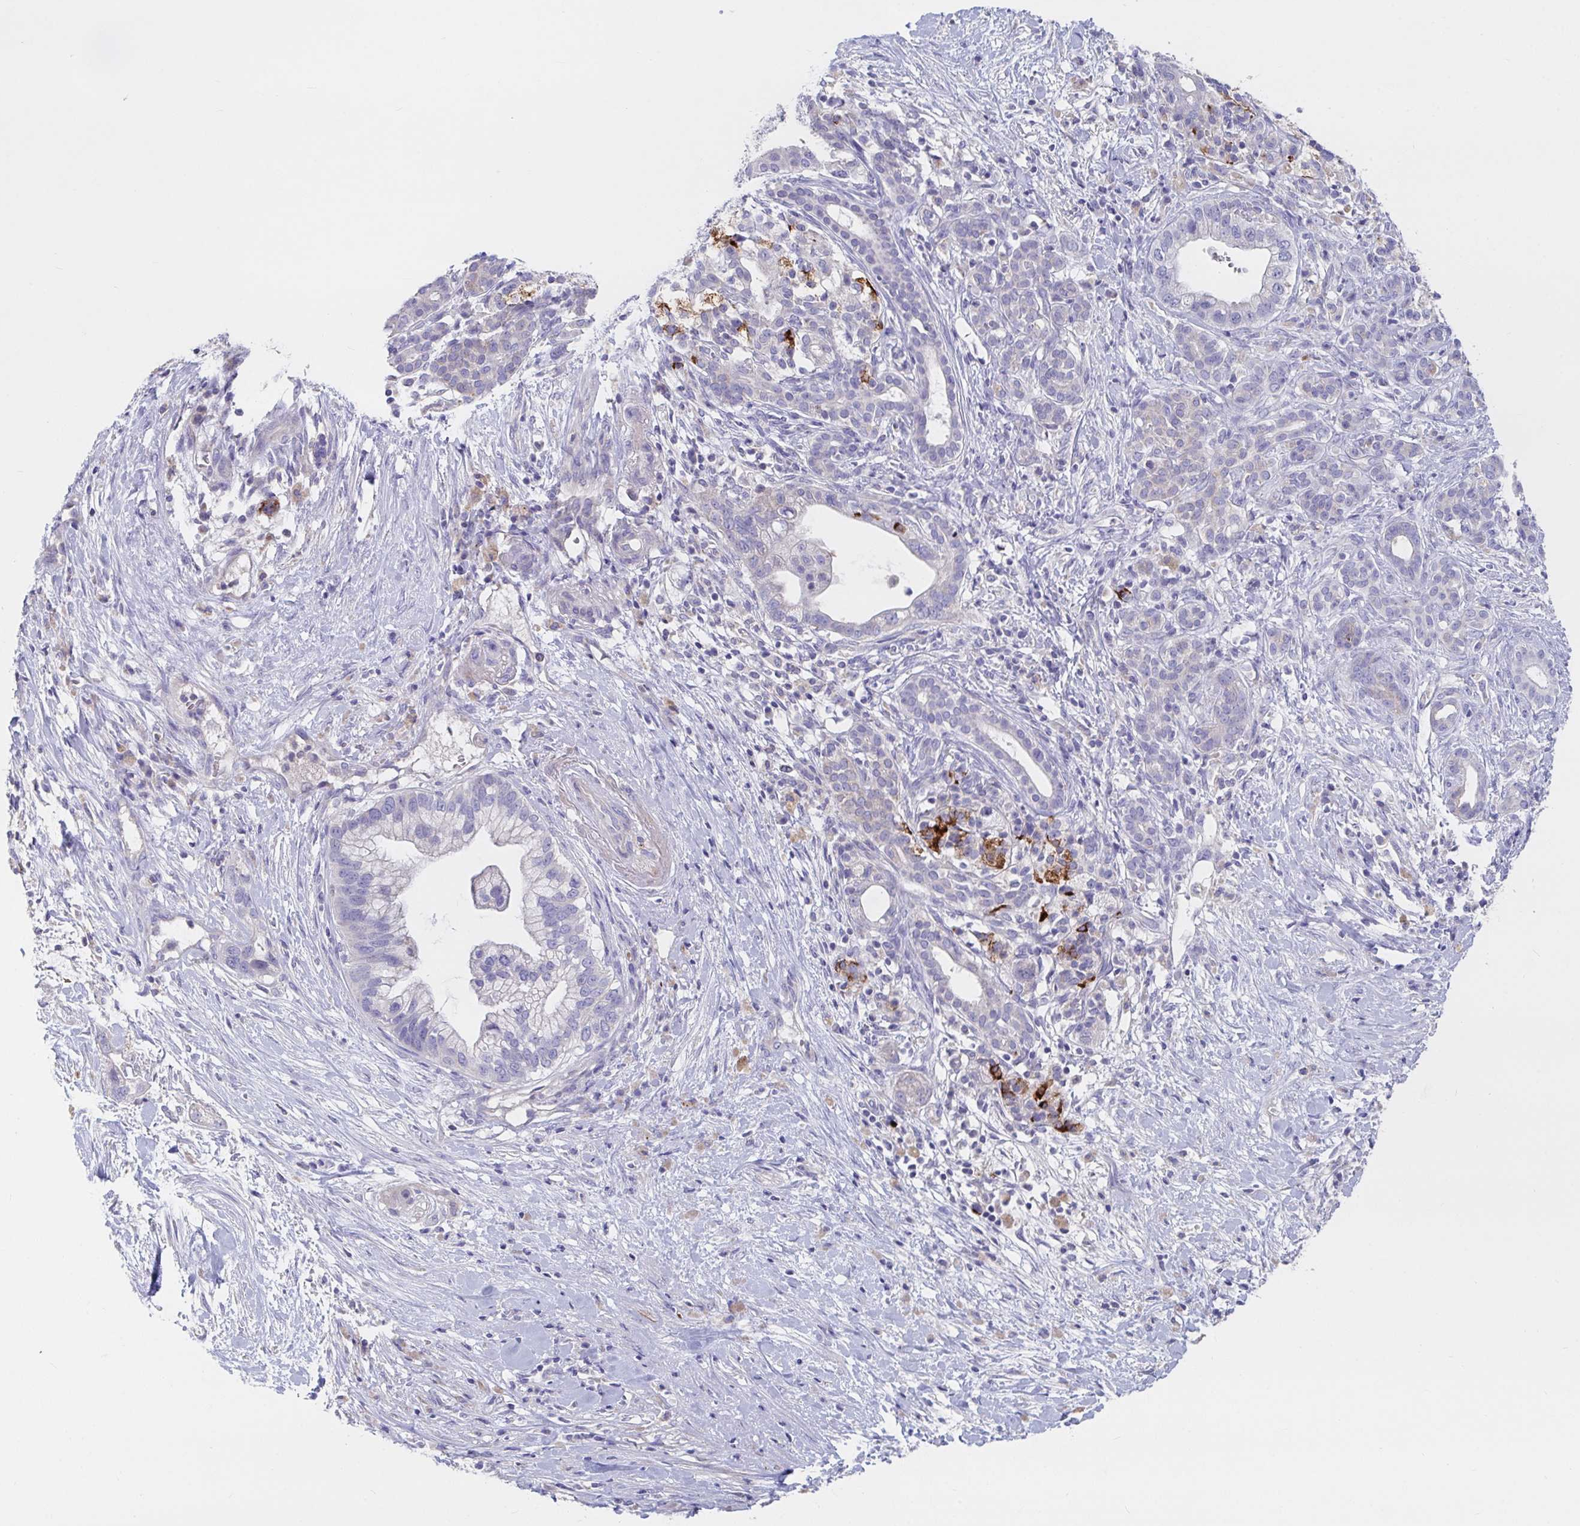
{"staining": {"intensity": "negative", "quantity": "none", "location": "none"}, "tissue": "pancreatic cancer", "cell_type": "Tumor cells", "image_type": "cancer", "snomed": [{"axis": "morphology", "description": "Adenocarcinoma, NOS"}, {"axis": "topography", "description": "Pancreas"}], "caption": "DAB (3,3'-diaminobenzidine) immunohistochemical staining of human adenocarcinoma (pancreatic) demonstrates no significant expression in tumor cells.", "gene": "ZNF561", "patient": {"sex": "male", "age": 44}}